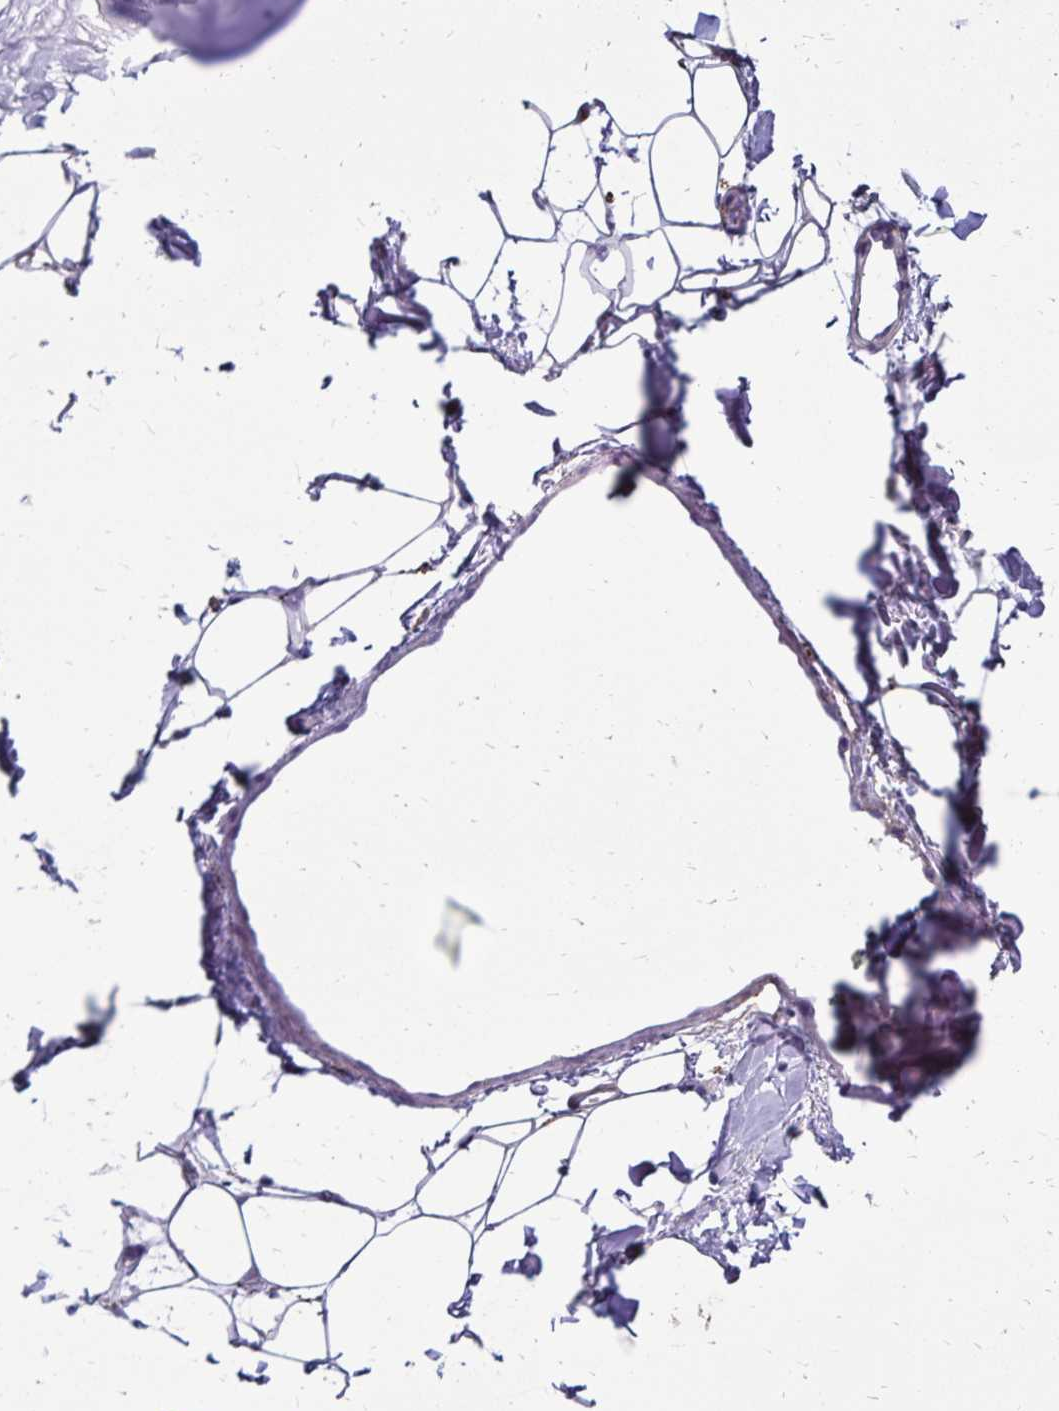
{"staining": {"intensity": "negative", "quantity": "none", "location": "none"}, "tissue": "adipose tissue", "cell_type": "Adipocytes", "image_type": "normal", "snomed": [{"axis": "morphology", "description": "Normal tissue, NOS"}, {"axis": "topography", "description": "Cartilage tissue"}, {"axis": "topography", "description": "Bronchus"}], "caption": "Immunohistochemical staining of unremarkable human adipose tissue demonstrates no significant positivity in adipocytes. (DAB immunohistochemistry with hematoxylin counter stain).", "gene": "CD27", "patient": {"sex": "female", "age": 79}}